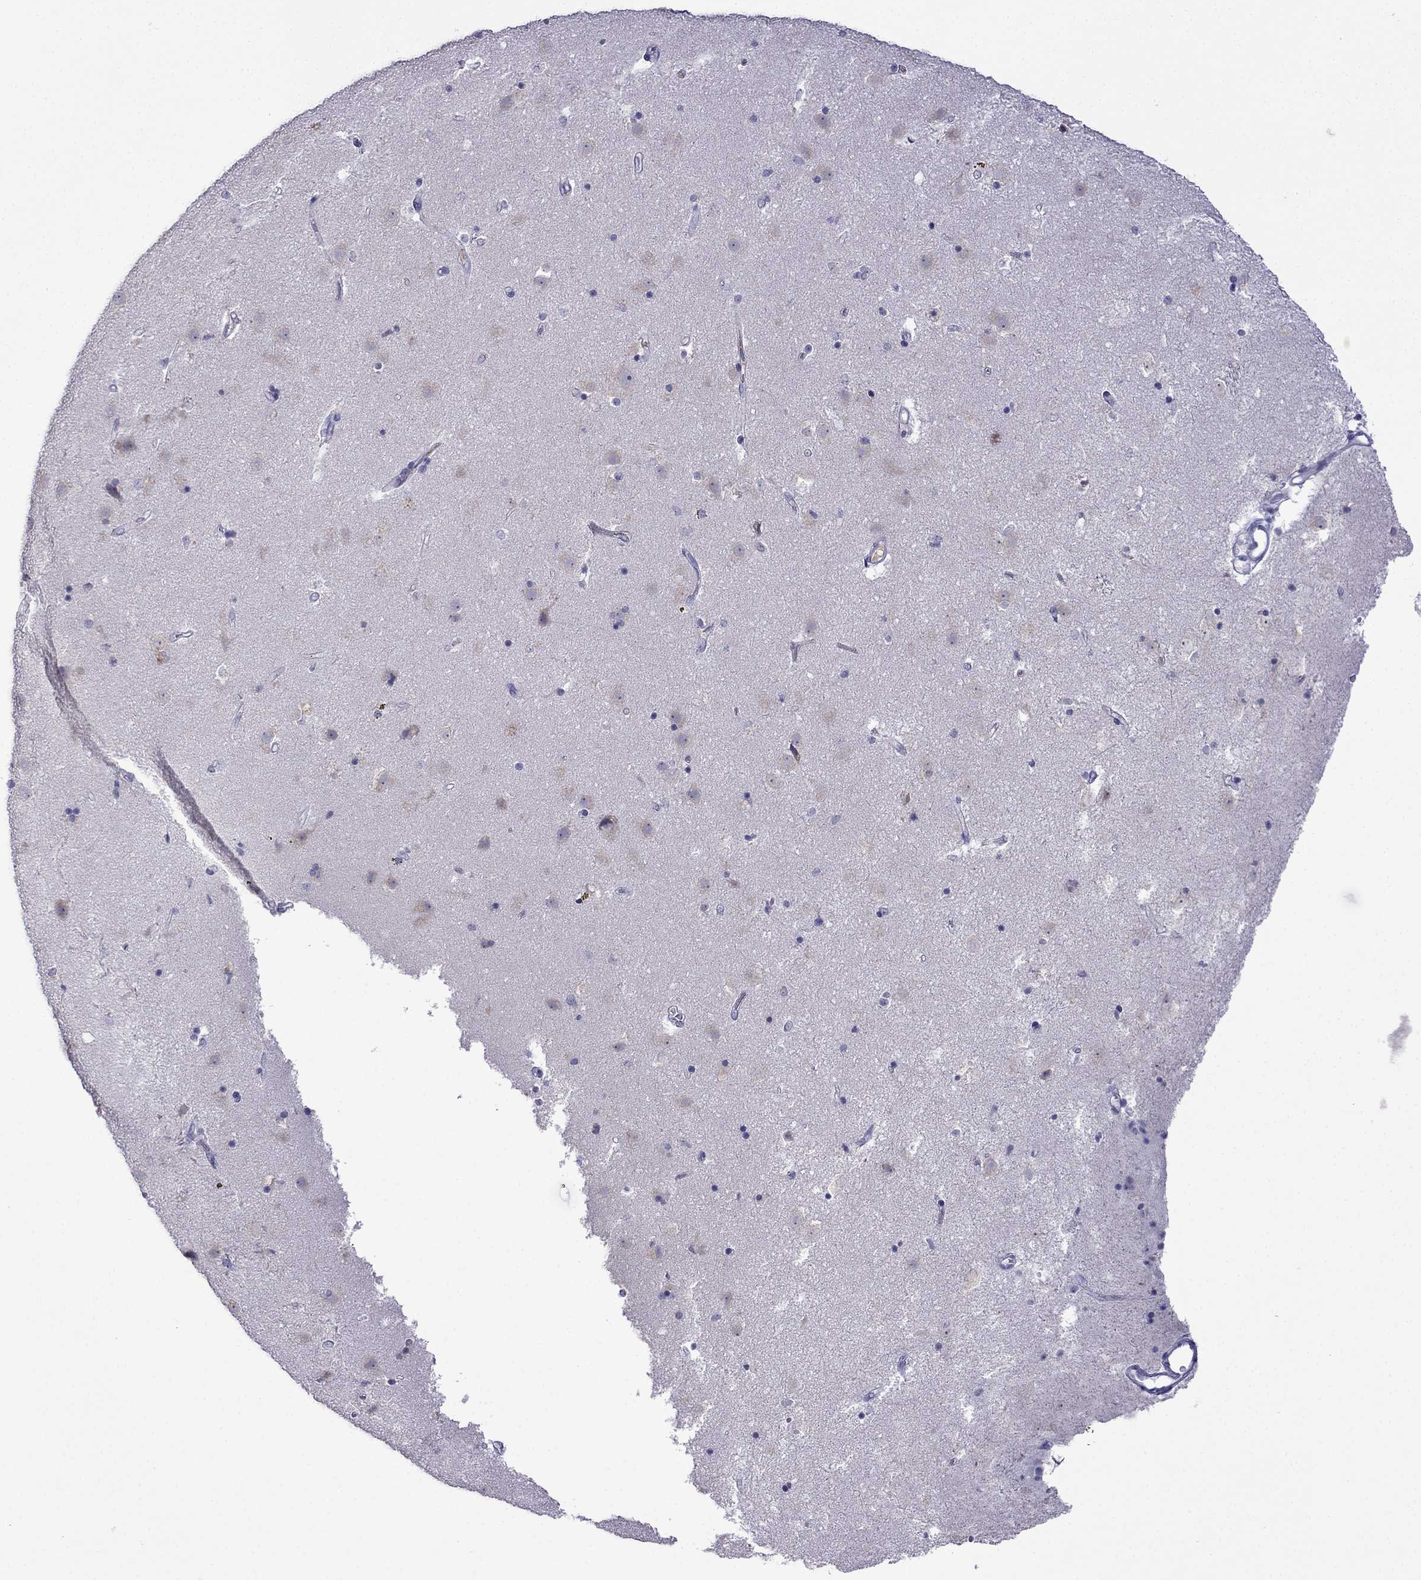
{"staining": {"intensity": "negative", "quantity": "none", "location": "none"}, "tissue": "caudate", "cell_type": "Glial cells", "image_type": "normal", "snomed": [{"axis": "morphology", "description": "Normal tissue, NOS"}, {"axis": "topography", "description": "Lateral ventricle wall"}], "caption": "High power microscopy micrograph of an immunohistochemistry (IHC) histopathology image of normal caudate, revealing no significant expression in glial cells. (Brightfield microscopy of DAB immunohistochemistry at high magnification).", "gene": "CDHR4", "patient": {"sex": "female", "age": 71}}